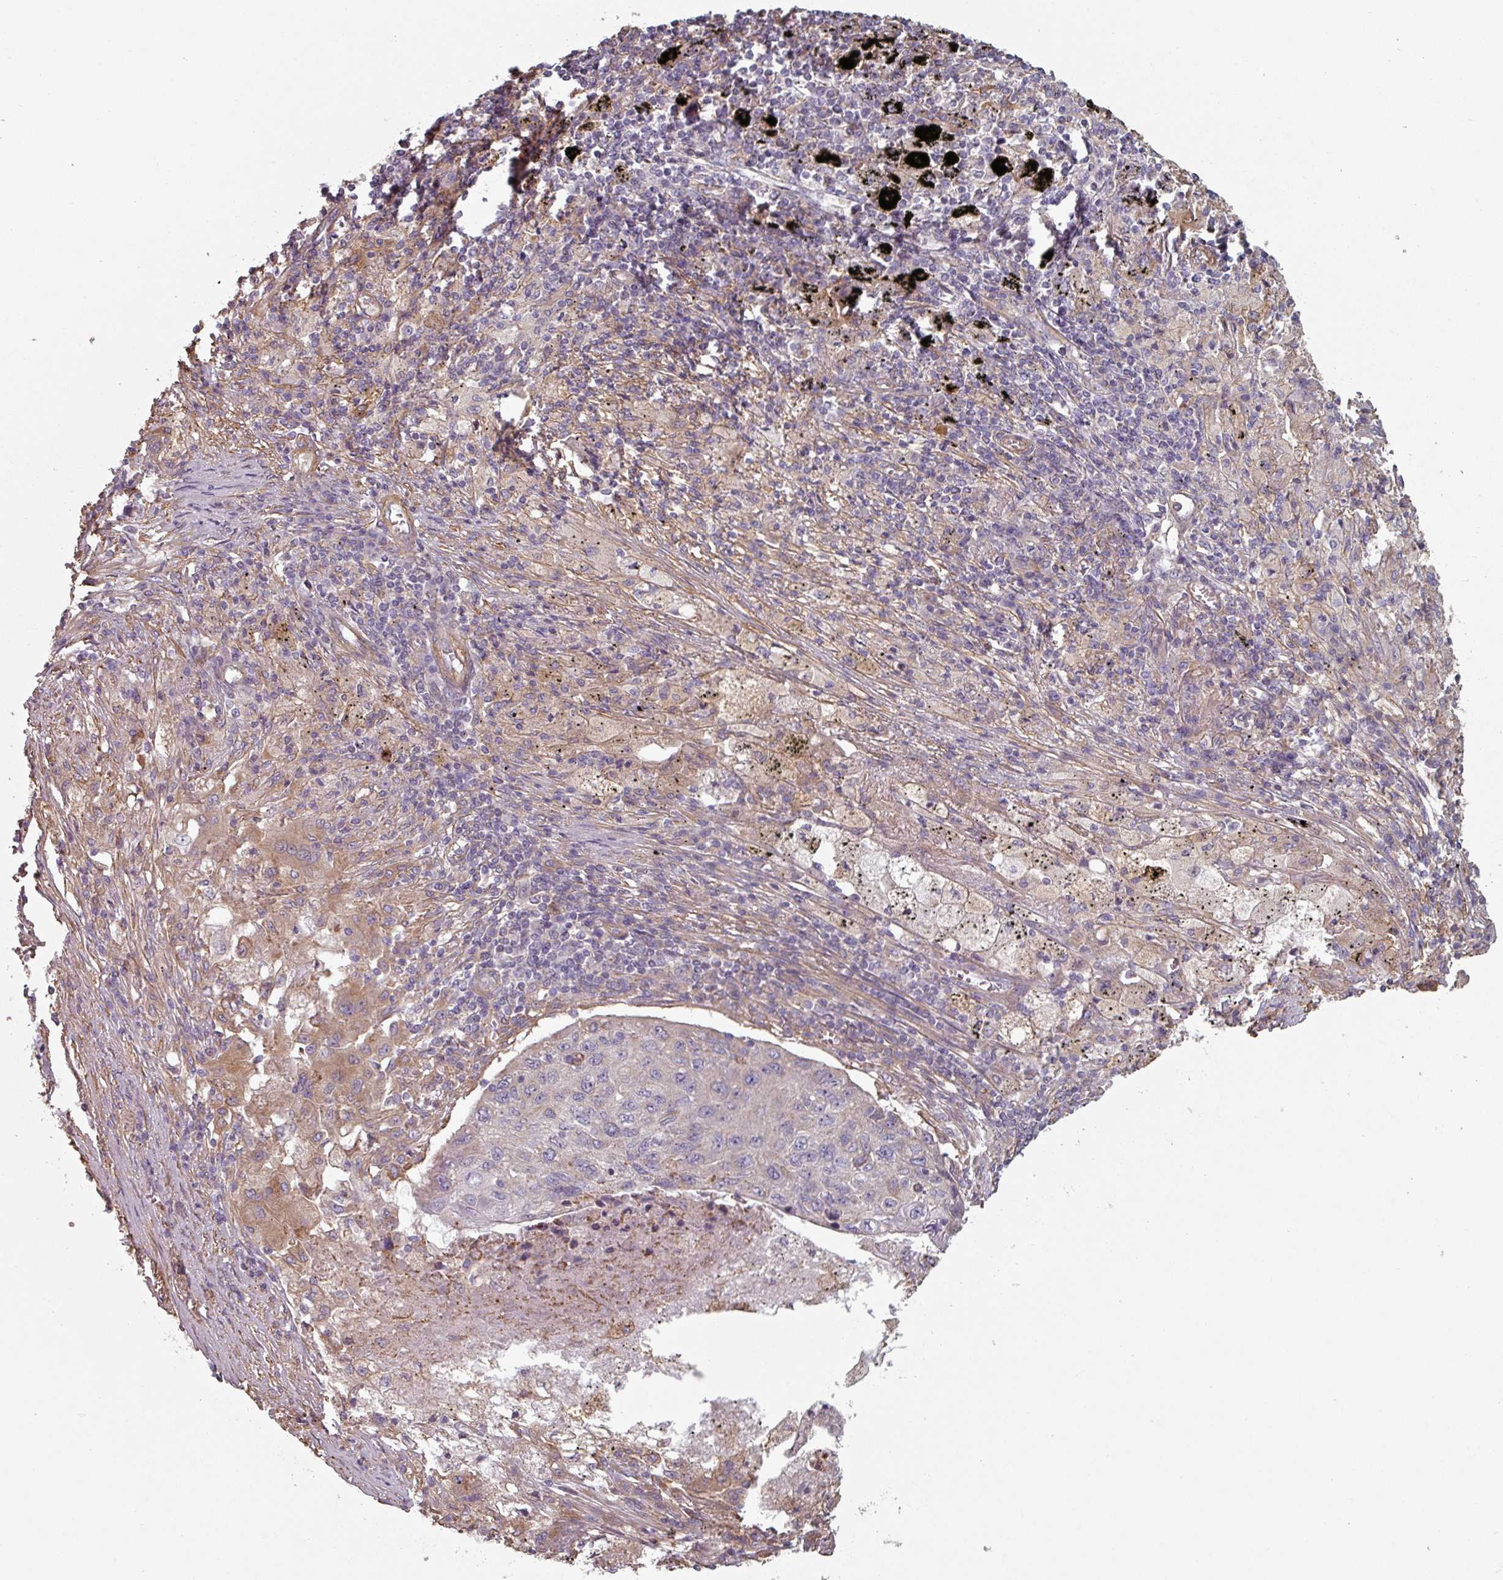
{"staining": {"intensity": "negative", "quantity": "none", "location": "none"}, "tissue": "lung cancer", "cell_type": "Tumor cells", "image_type": "cancer", "snomed": [{"axis": "morphology", "description": "Squamous cell carcinoma, NOS"}, {"axis": "topography", "description": "Lung"}], "caption": "Tumor cells show no significant expression in squamous cell carcinoma (lung). Brightfield microscopy of IHC stained with DAB (brown) and hematoxylin (blue), captured at high magnification.", "gene": "GSTA4", "patient": {"sex": "female", "age": 63}}